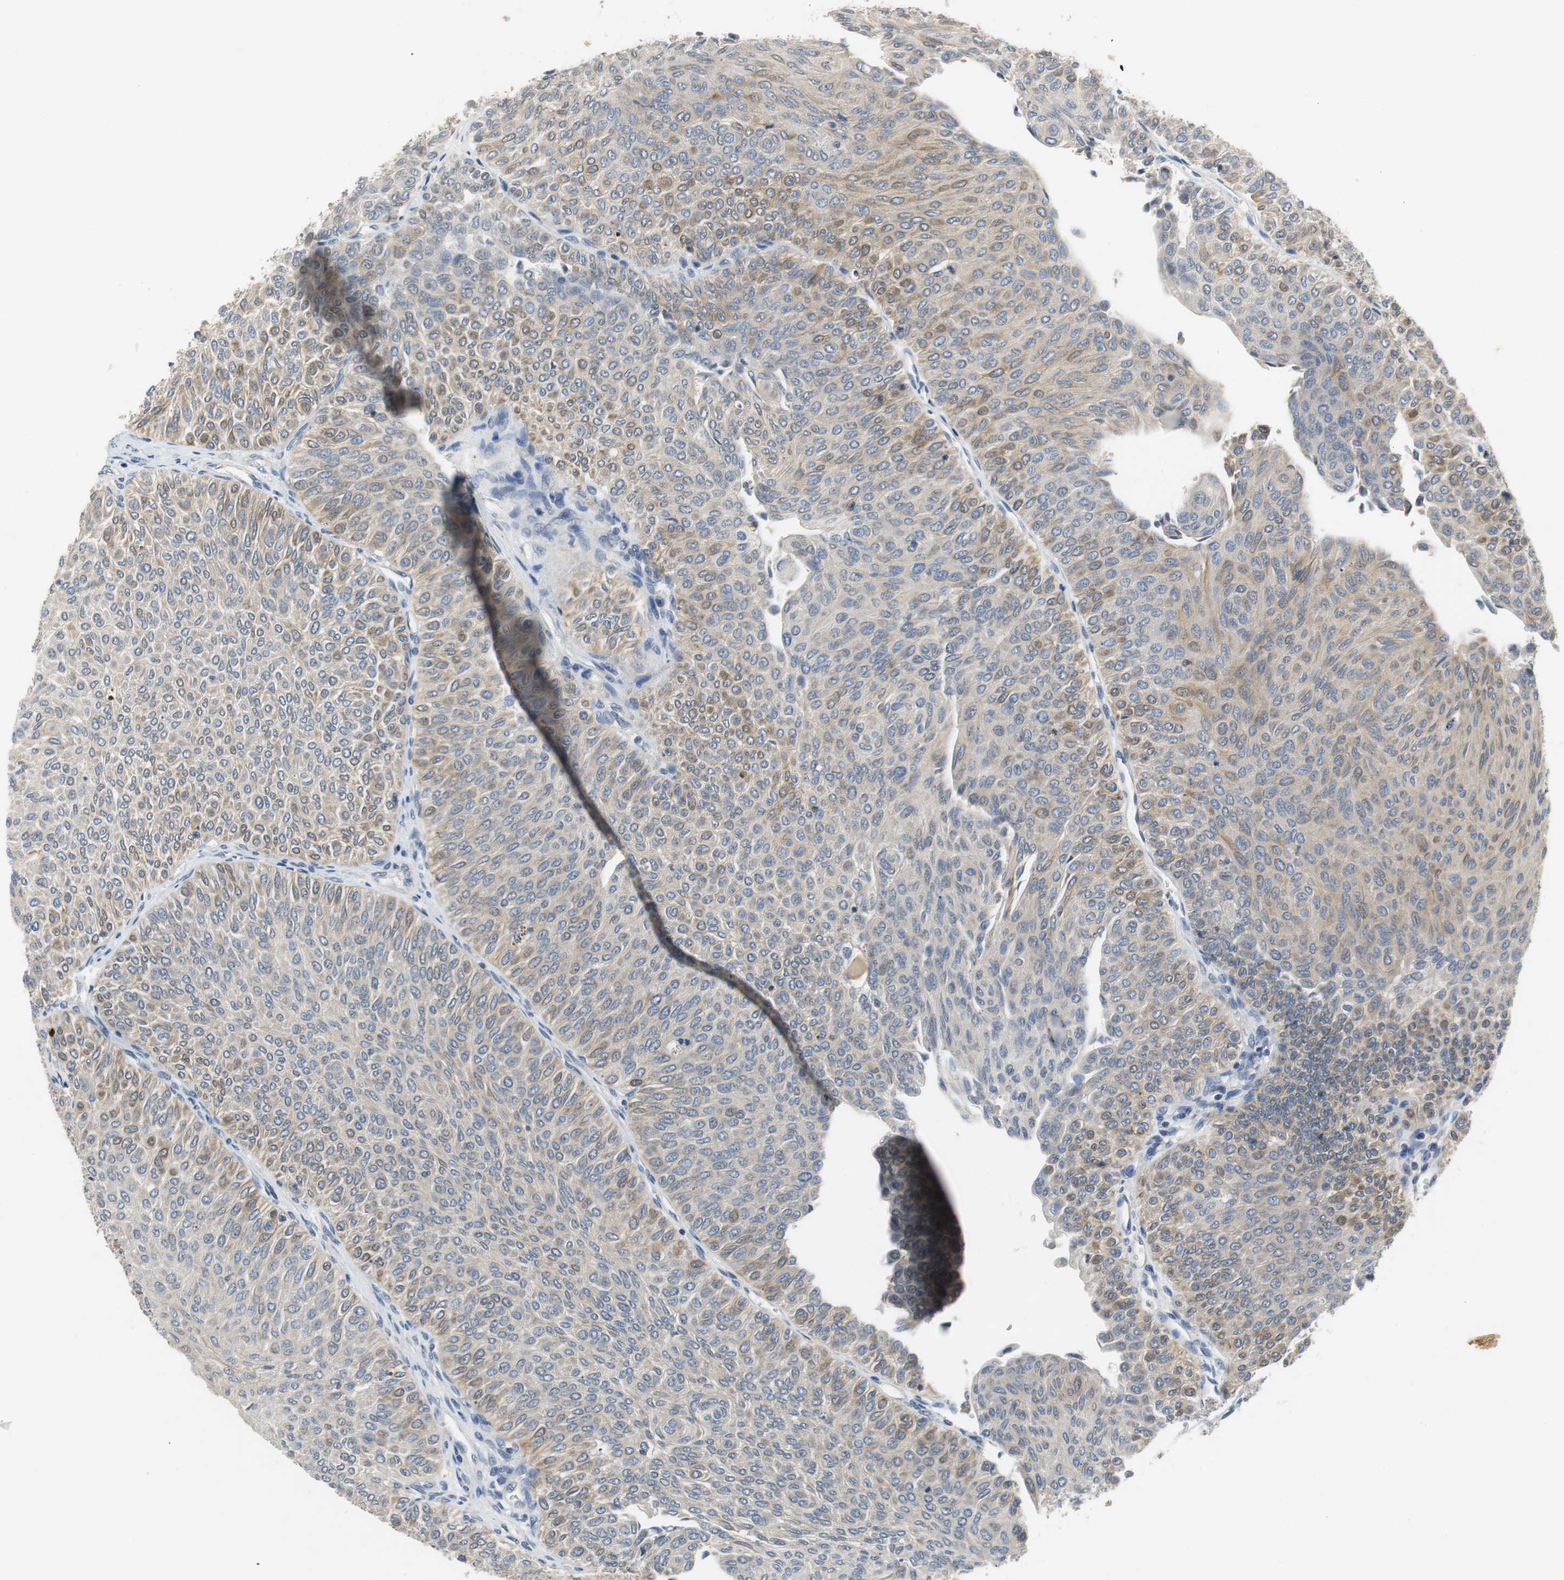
{"staining": {"intensity": "weak", "quantity": "25%-75%", "location": "cytoplasmic/membranous"}, "tissue": "urothelial cancer", "cell_type": "Tumor cells", "image_type": "cancer", "snomed": [{"axis": "morphology", "description": "Urothelial carcinoma, Low grade"}, {"axis": "topography", "description": "Urinary bladder"}], "caption": "Immunohistochemistry (DAB (3,3'-diaminobenzidine)) staining of human urothelial cancer demonstrates weak cytoplasmic/membranous protein positivity in about 25%-75% of tumor cells.", "gene": "GLCCI1", "patient": {"sex": "male", "age": 78}}